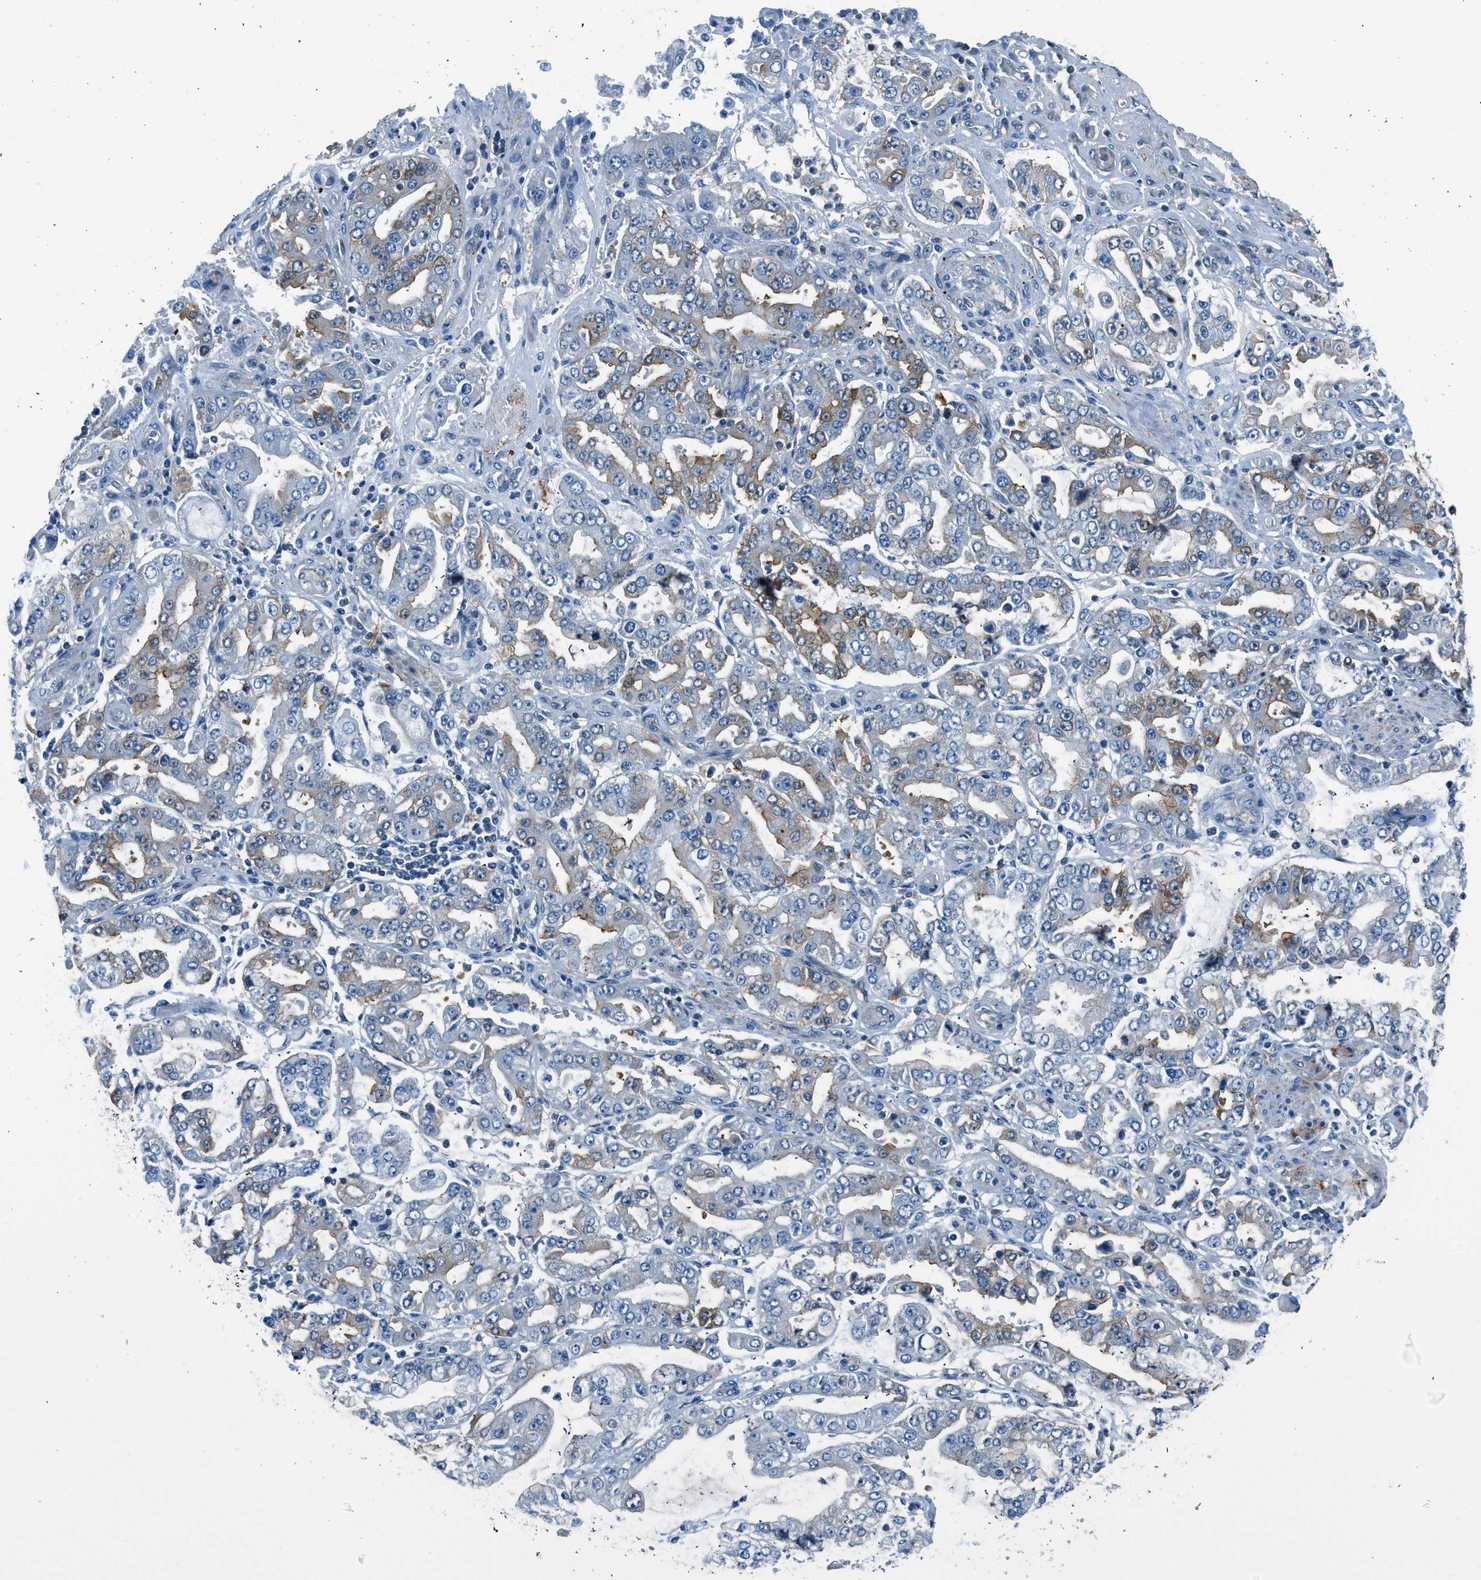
{"staining": {"intensity": "moderate", "quantity": "<25%", "location": "cytoplasmic/membranous"}, "tissue": "stomach cancer", "cell_type": "Tumor cells", "image_type": "cancer", "snomed": [{"axis": "morphology", "description": "Adenocarcinoma, NOS"}, {"axis": "topography", "description": "Stomach"}], "caption": "IHC image of human stomach cancer (adenocarcinoma) stained for a protein (brown), which reveals low levels of moderate cytoplasmic/membranous expression in about <25% of tumor cells.", "gene": "LMLN", "patient": {"sex": "male", "age": 76}}